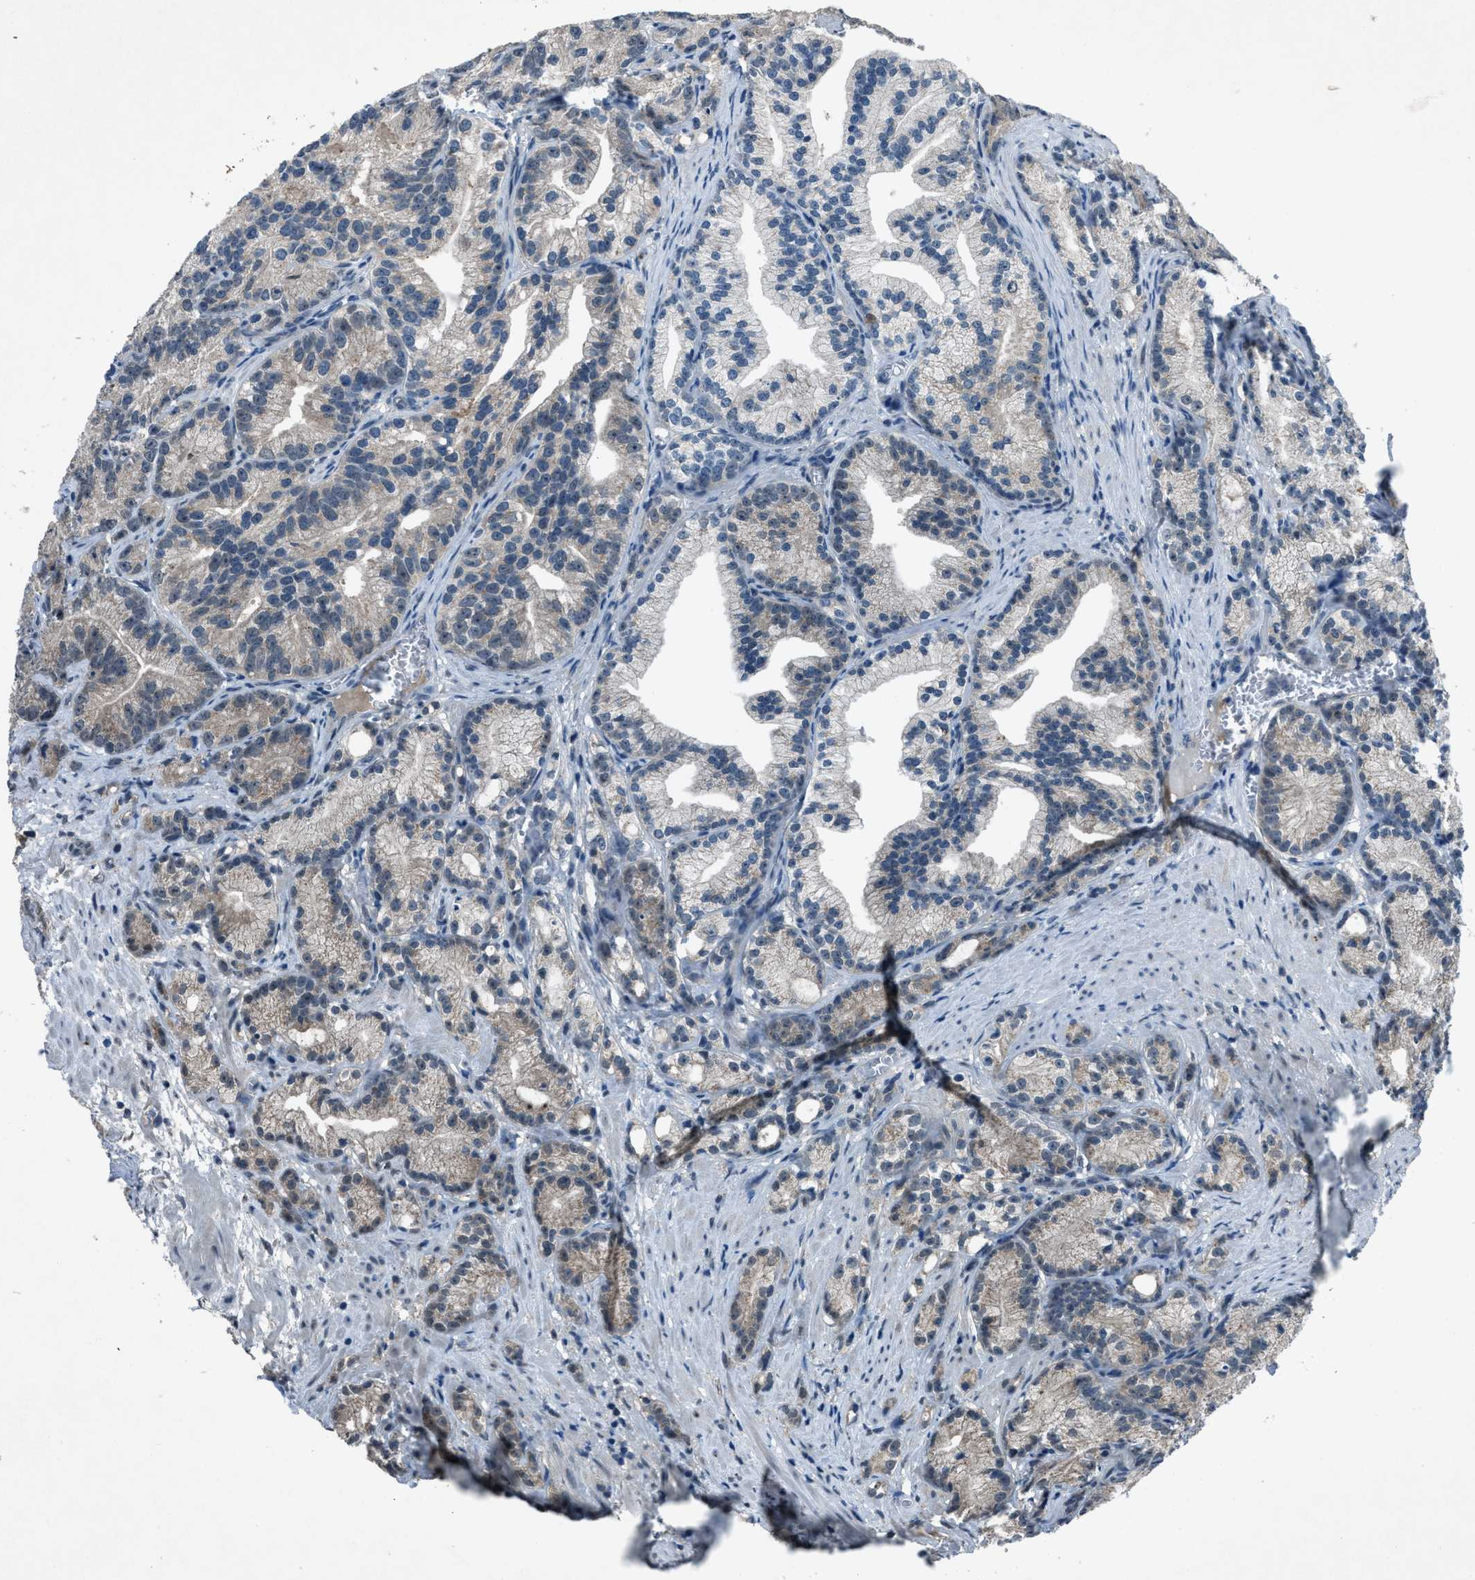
{"staining": {"intensity": "weak", "quantity": "25%-75%", "location": "cytoplasmic/membranous"}, "tissue": "prostate cancer", "cell_type": "Tumor cells", "image_type": "cancer", "snomed": [{"axis": "morphology", "description": "Adenocarcinoma, Low grade"}, {"axis": "topography", "description": "Prostate"}], "caption": "Immunohistochemical staining of human prostate cancer (adenocarcinoma (low-grade)) reveals low levels of weak cytoplasmic/membranous positivity in about 25%-75% of tumor cells.", "gene": "DUSP19", "patient": {"sex": "male", "age": 89}}